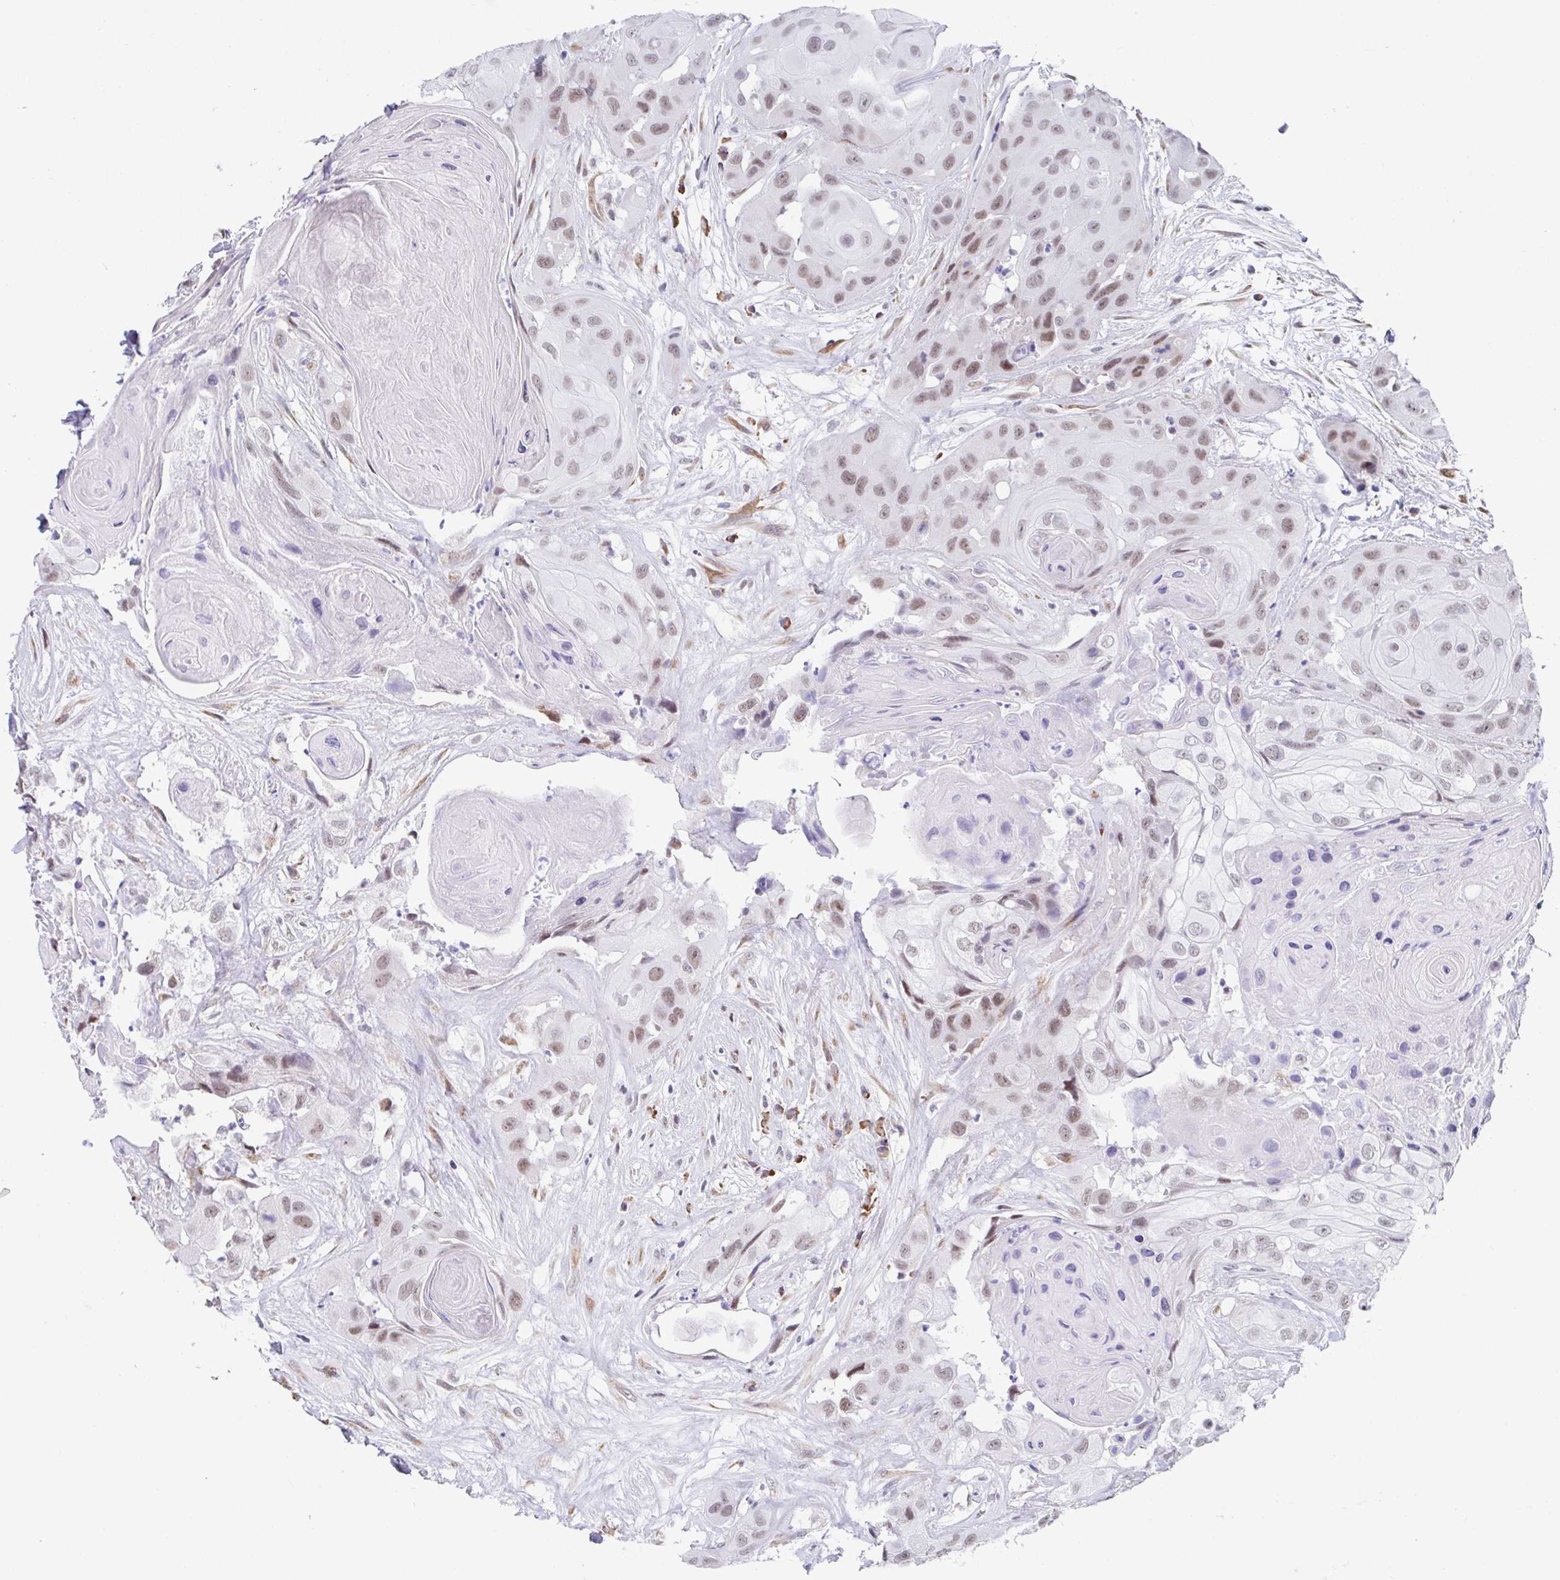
{"staining": {"intensity": "weak", "quantity": ">75%", "location": "nuclear"}, "tissue": "head and neck cancer", "cell_type": "Tumor cells", "image_type": "cancer", "snomed": [{"axis": "morphology", "description": "Squamous cell carcinoma, NOS"}, {"axis": "topography", "description": "Head-Neck"}], "caption": "This is a photomicrograph of immunohistochemistry staining of squamous cell carcinoma (head and neck), which shows weak positivity in the nuclear of tumor cells.", "gene": "WDR72", "patient": {"sex": "male", "age": 83}}